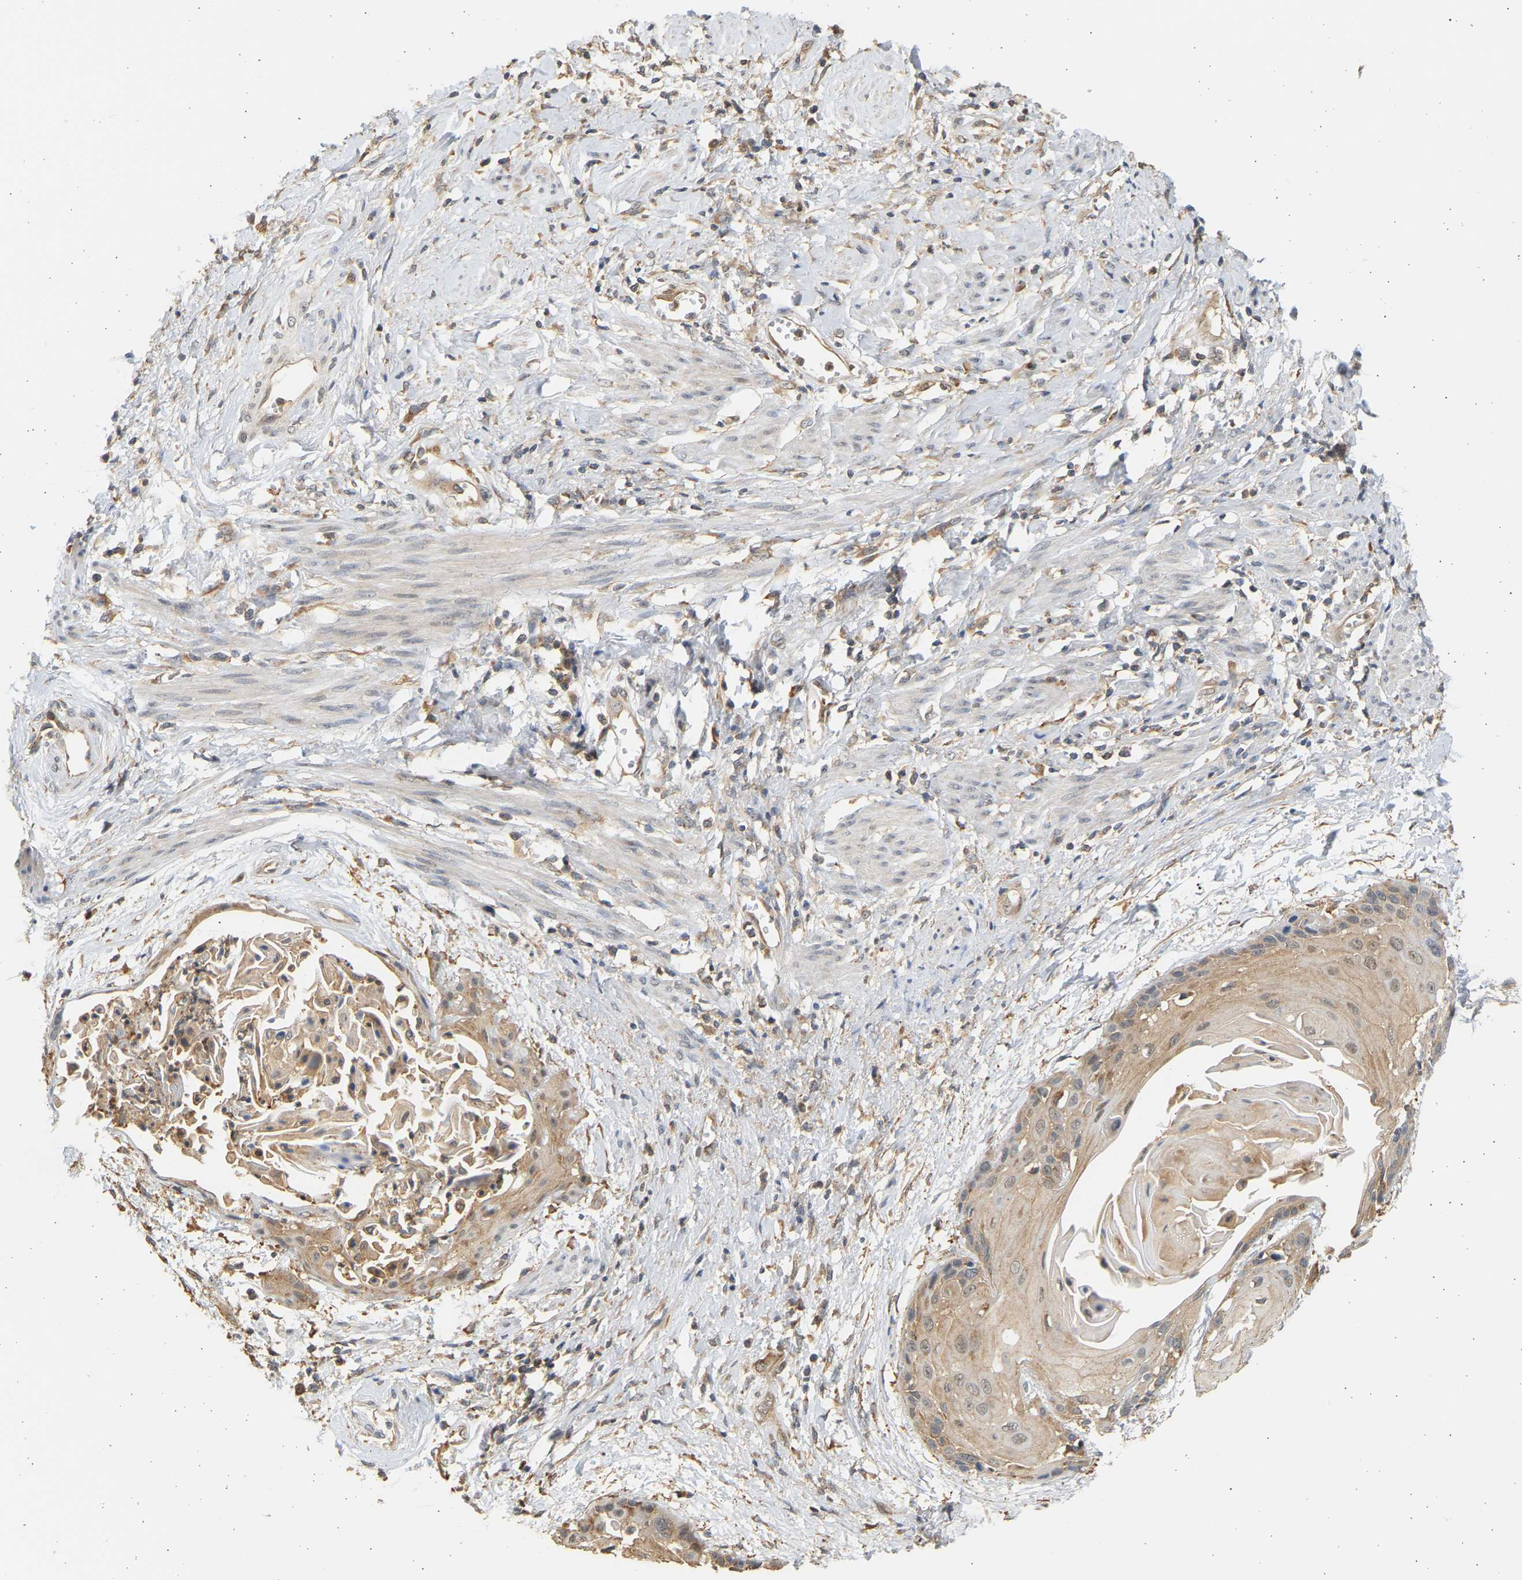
{"staining": {"intensity": "weak", "quantity": ">75%", "location": "cytoplasmic/membranous"}, "tissue": "cervical cancer", "cell_type": "Tumor cells", "image_type": "cancer", "snomed": [{"axis": "morphology", "description": "Squamous cell carcinoma, NOS"}, {"axis": "topography", "description": "Cervix"}], "caption": "IHC of squamous cell carcinoma (cervical) shows low levels of weak cytoplasmic/membranous staining in approximately >75% of tumor cells.", "gene": "B4GALT6", "patient": {"sex": "female", "age": 57}}